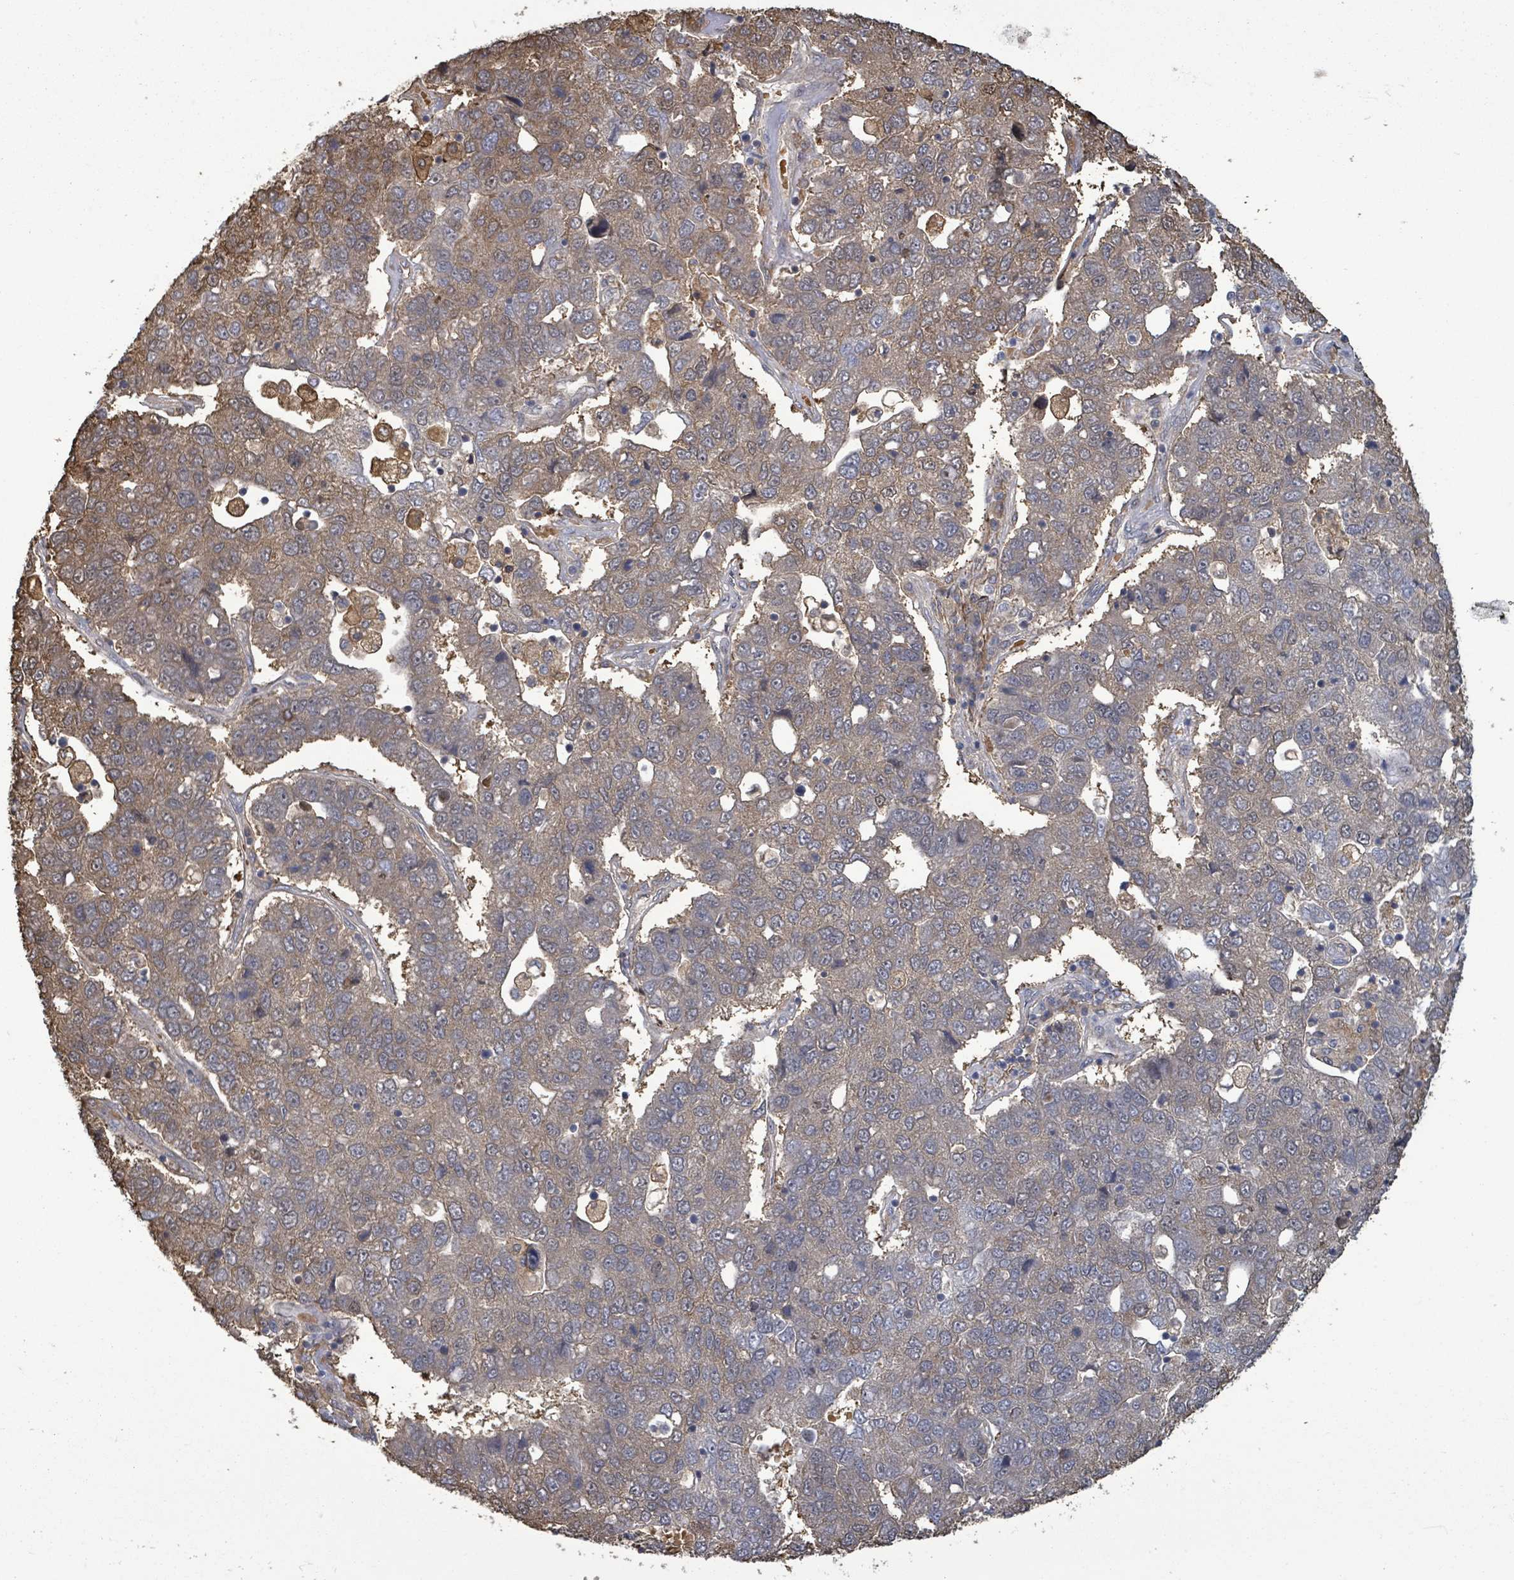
{"staining": {"intensity": "moderate", "quantity": "<25%", "location": "cytoplasmic/membranous"}, "tissue": "pancreatic cancer", "cell_type": "Tumor cells", "image_type": "cancer", "snomed": [{"axis": "morphology", "description": "Adenocarcinoma, NOS"}, {"axis": "topography", "description": "Pancreas"}], "caption": "DAB (3,3'-diaminobenzidine) immunohistochemical staining of human pancreatic cancer demonstrates moderate cytoplasmic/membranous protein expression in about <25% of tumor cells.", "gene": "MAP3K6", "patient": {"sex": "female", "age": 61}}